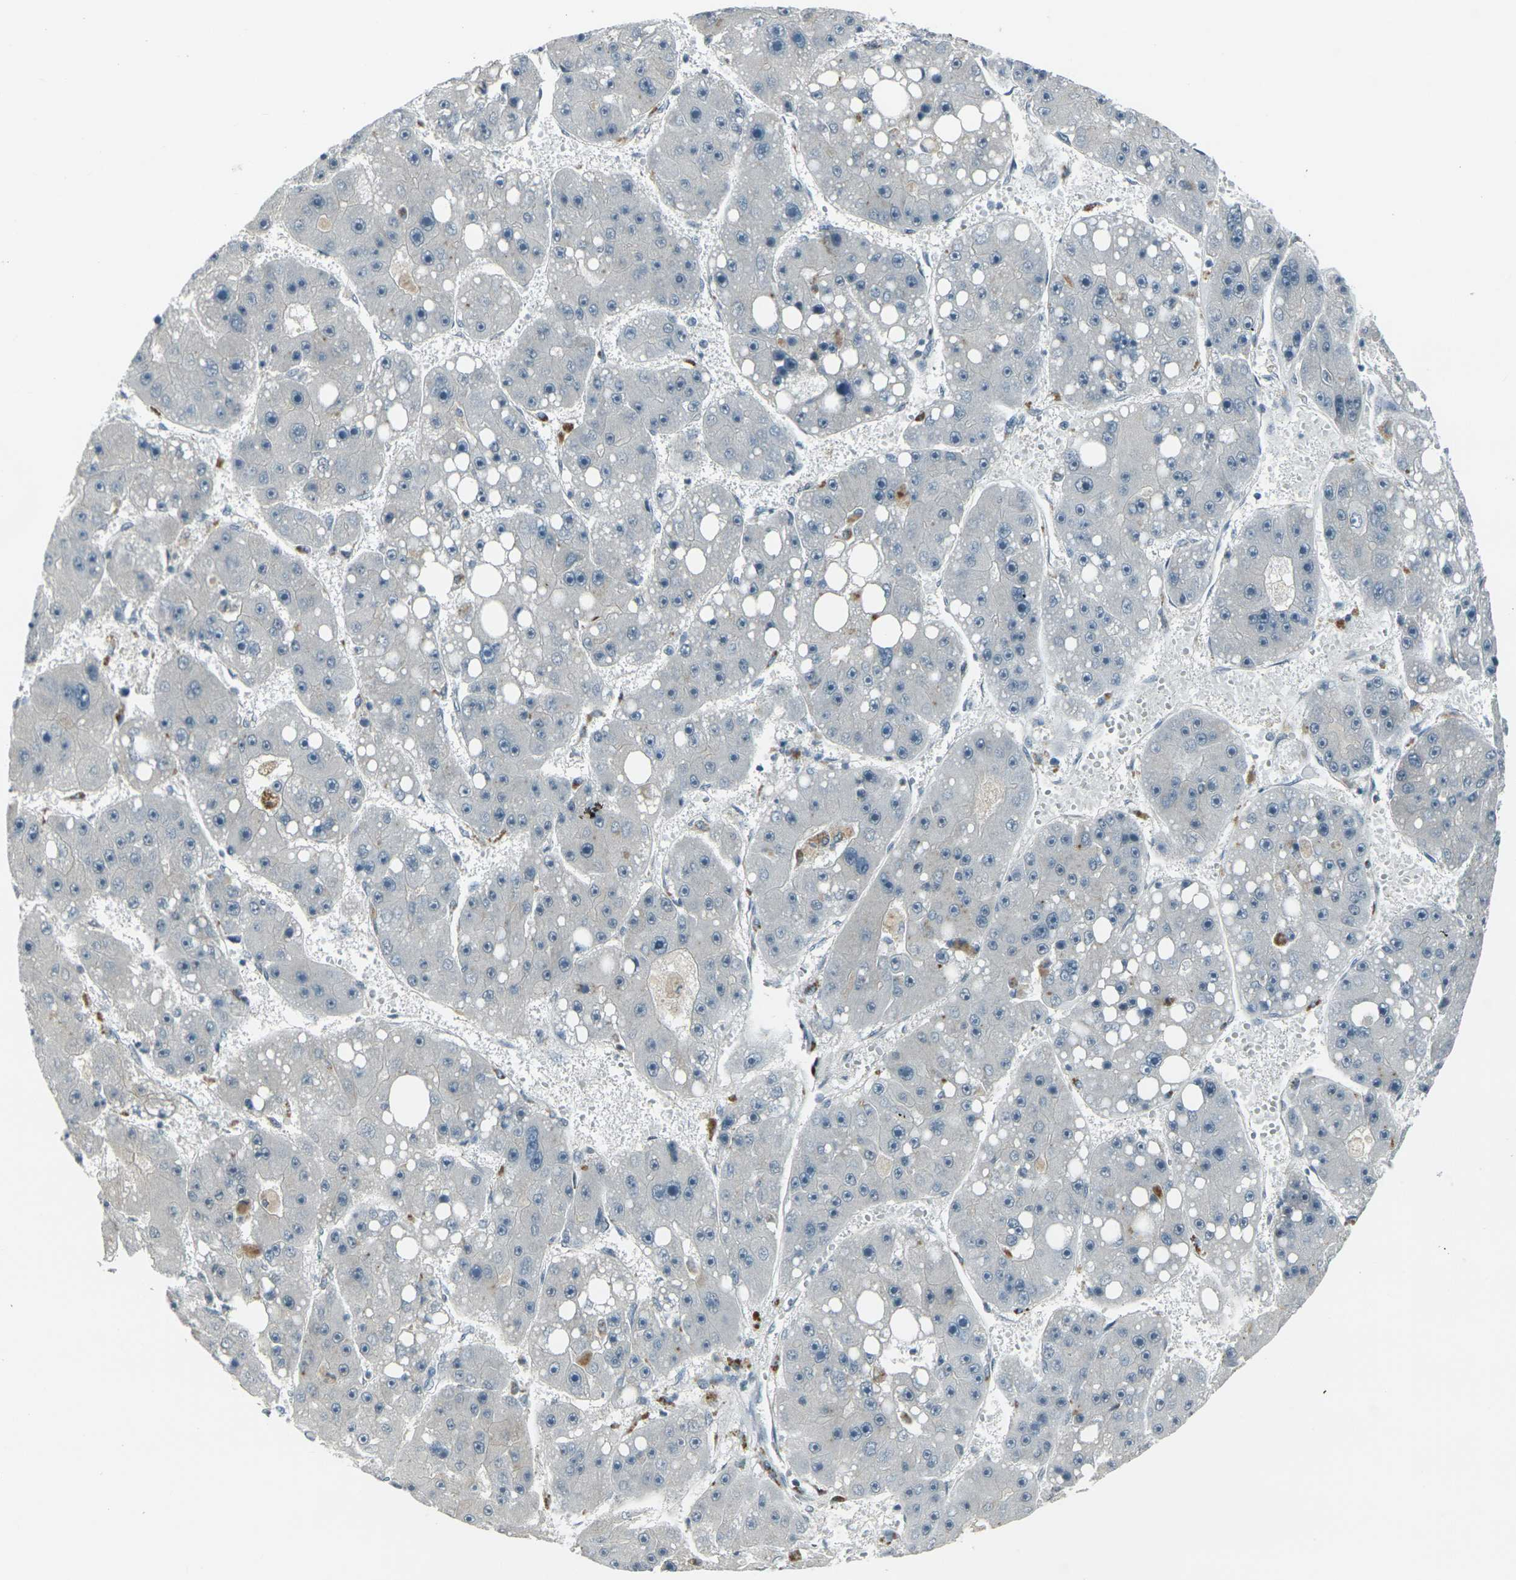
{"staining": {"intensity": "negative", "quantity": "none", "location": "none"}, "tissue": "liver cancer", "cell_type": "Tumor cells", "image_type": "cancer", "snomed": [{"axis": "morphology", "description": "Carcinoma, Hepatocellular, NOS"}, {"axis": "topography", "description": "Liver"}], "caption": "Immunohistochemistry image of liver hepatocellular carcinoma stained for a protein (brown), which displays no expression in tumor cells.", "gene": "GPR19", "patient": {"sex": "female", "age": 61}}